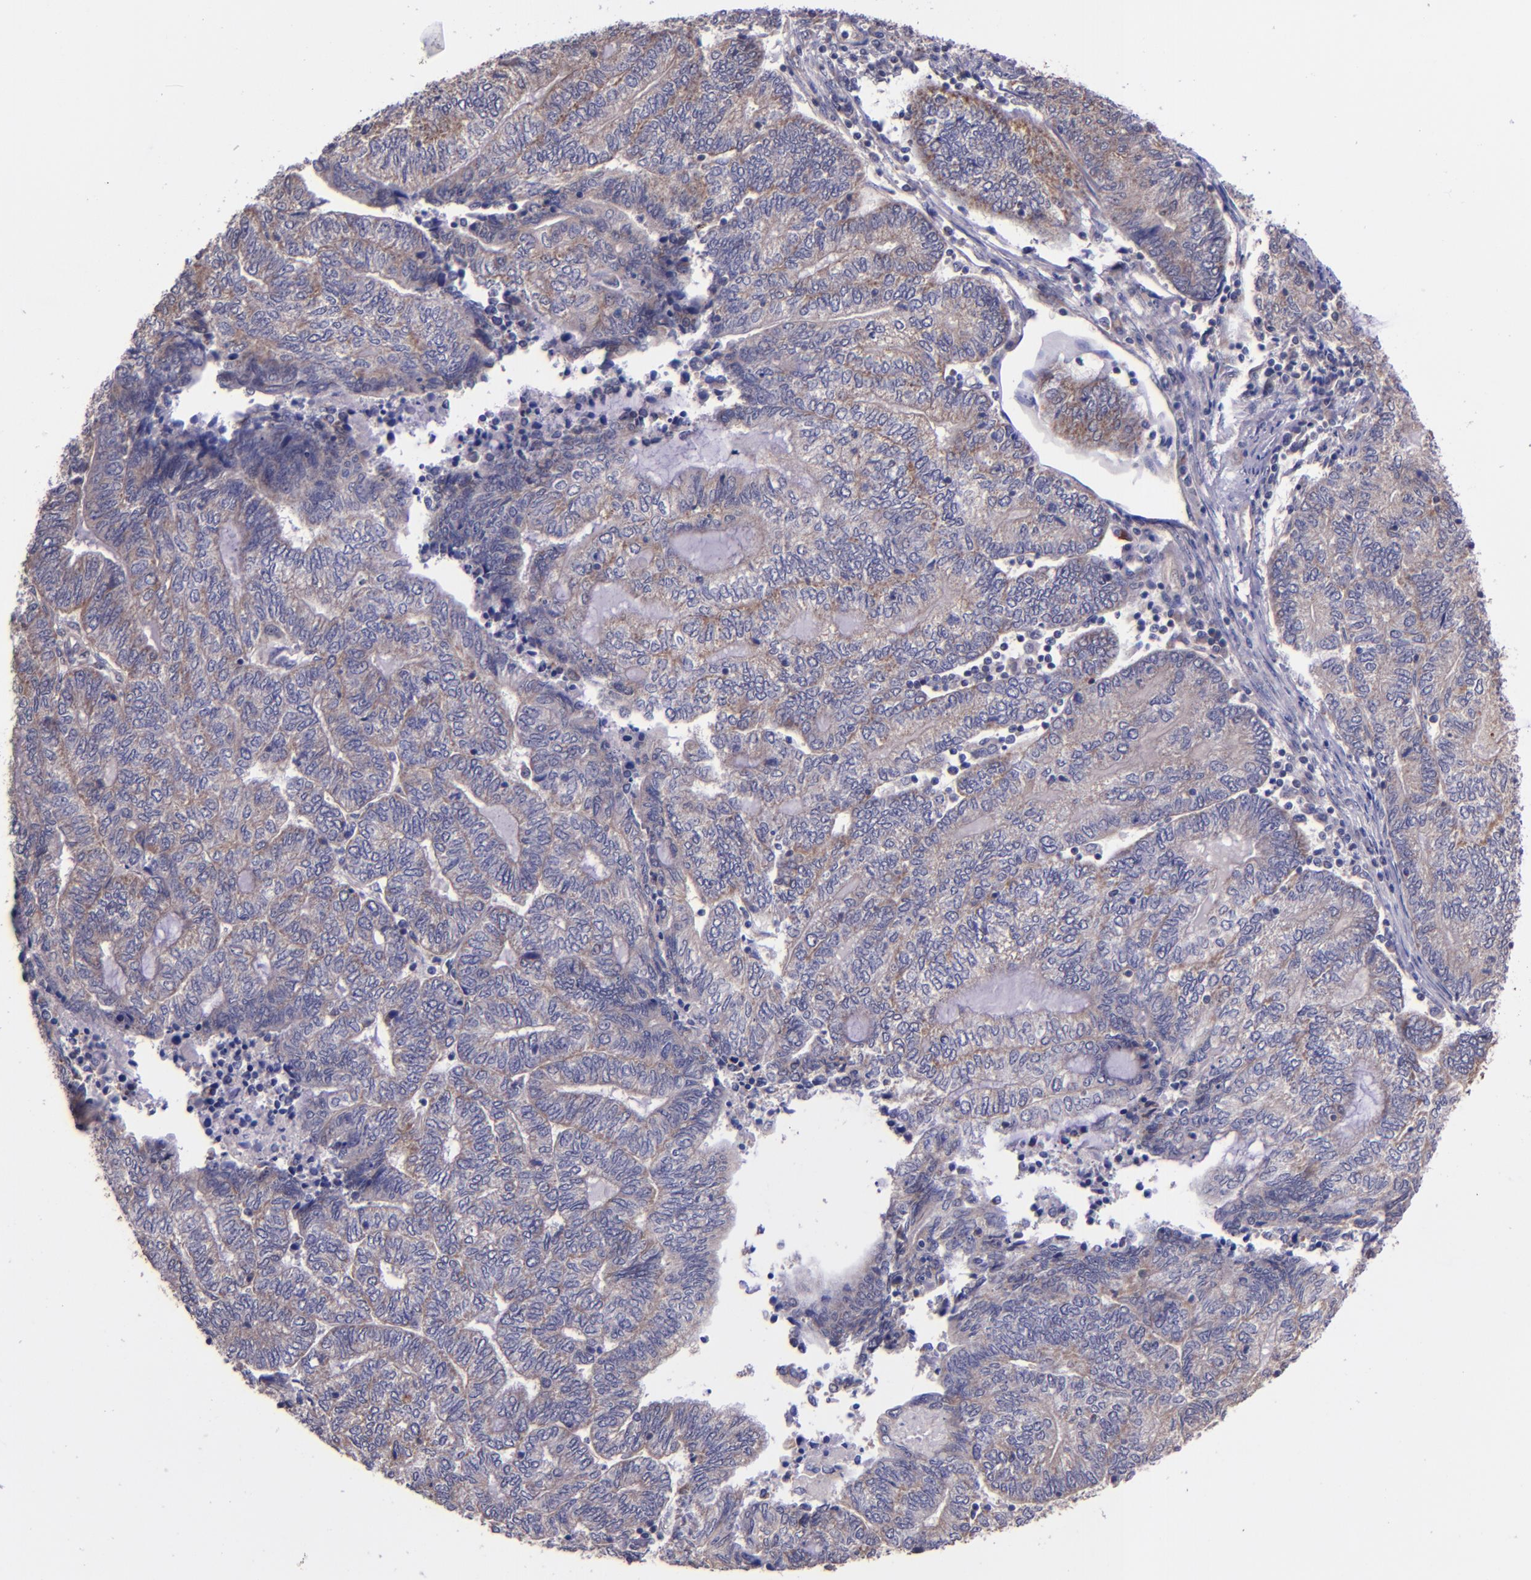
{"staining": {"intensity": "weak", "quantity": ">75%", "location": "cytoplasmic/membranous"}, "tissue": "endometrial cancer", "cell_type": "Tumor cells", "image_type": "cancer", "snomed": [{"axis": "morphology", "description": "Adenocarcinoma, NOS"}, {"axis": "topography", "description": "Uterus"}, {"axis": "topography", "description": "Endometrium"}], "caption": "IHC micrograph of human adenocarcinoma (endometrial) stained for a protein (brown), which exhibits low levels of weak cytoplasmic/membranous expression in approximately >75% of tumor cells.", "gene": "SHC1", "patient": {"sex": "female", "age": 70}}